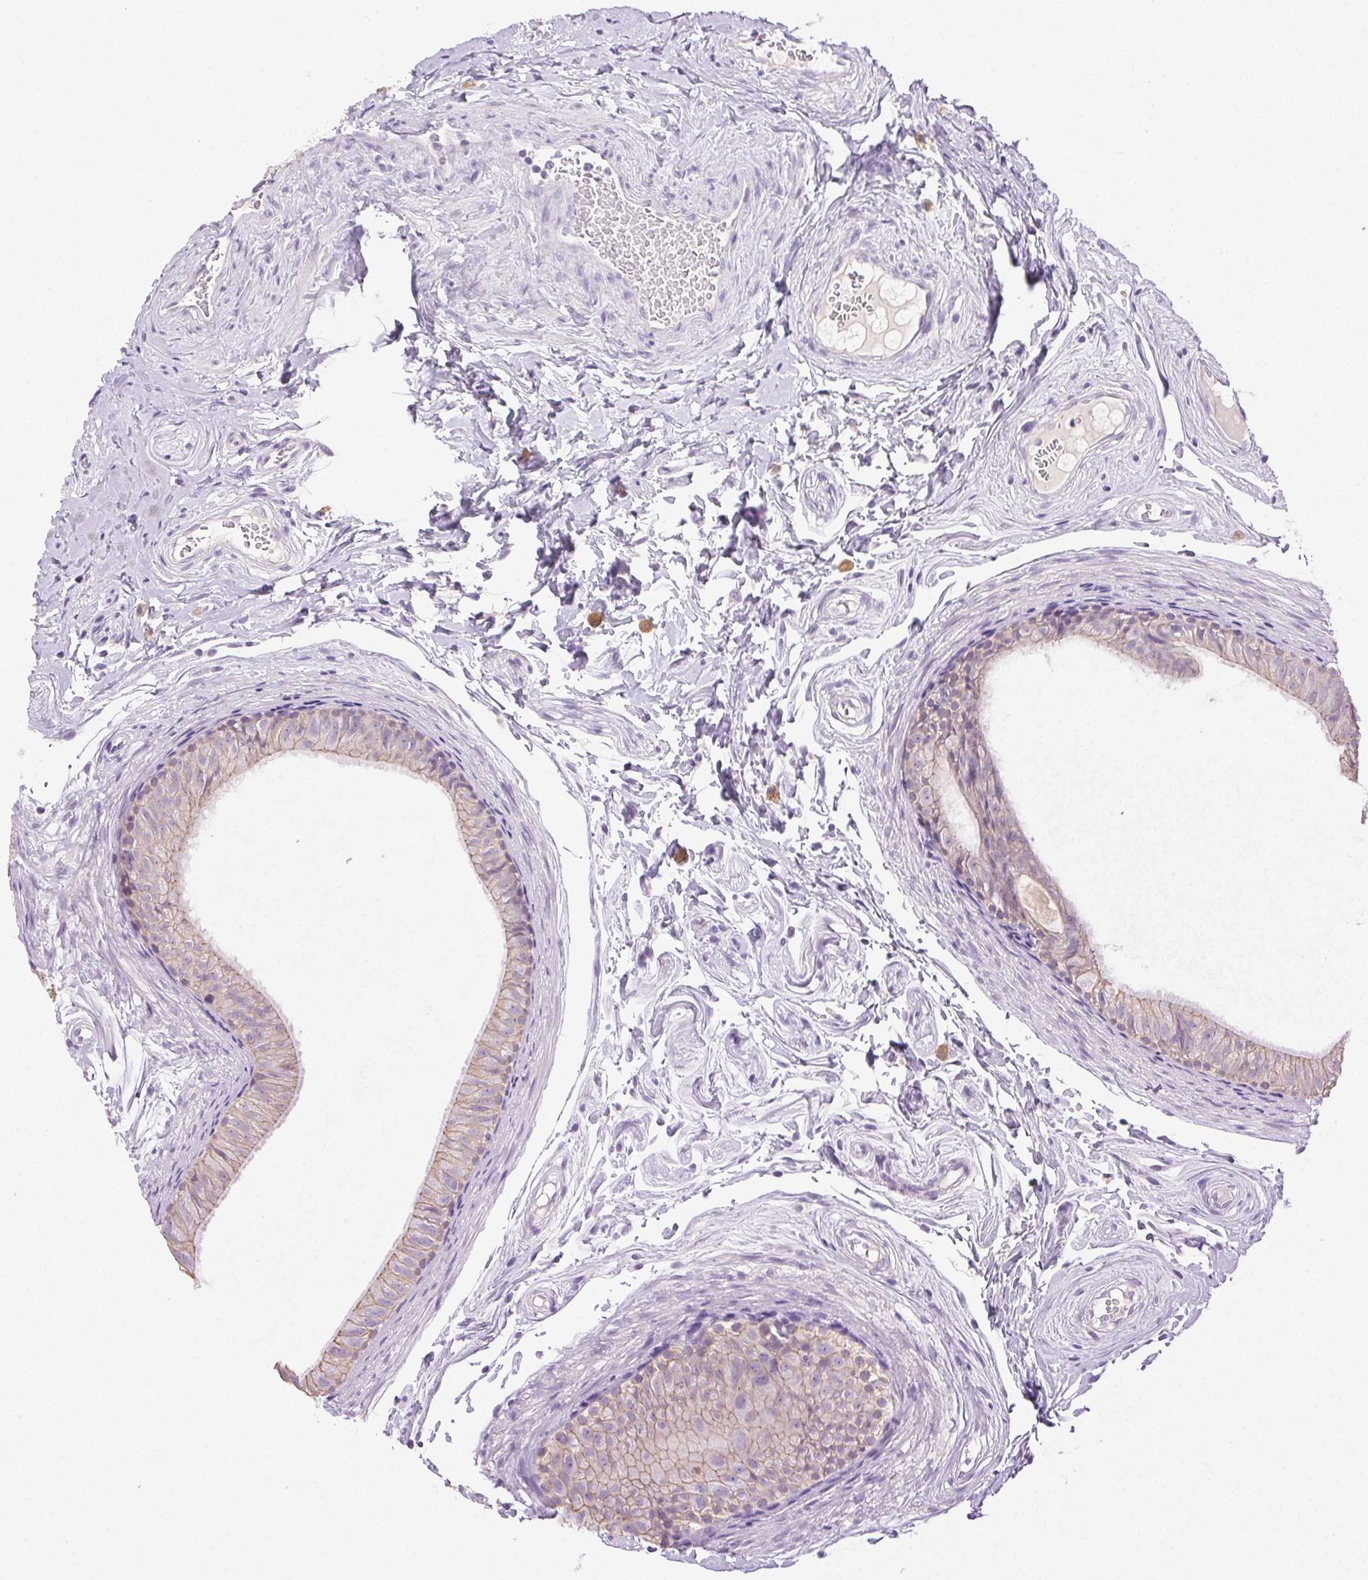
{"staining": {"intensity": "weak", "quantity": "<25%", "location": "cytoplasmic/membranous"}, "tissue": "epididymis", "cell_type": "Glandular cells", "image_type": "normal", "snomed": [{"axis": "morphology", "description": "Normal tissue, NOS"}, {"axis": "topography", "description": "Epididymis"}], "caption": "Immunohistochemical staining of unremarkable epididymis reveals no significant expression in glandular cells. (DAB (3,3'-diaminobenzidine) immunohistochemistry, high magnification).", "gene": "CLDN10", "patient": {"sex": "male", "age": 45}}